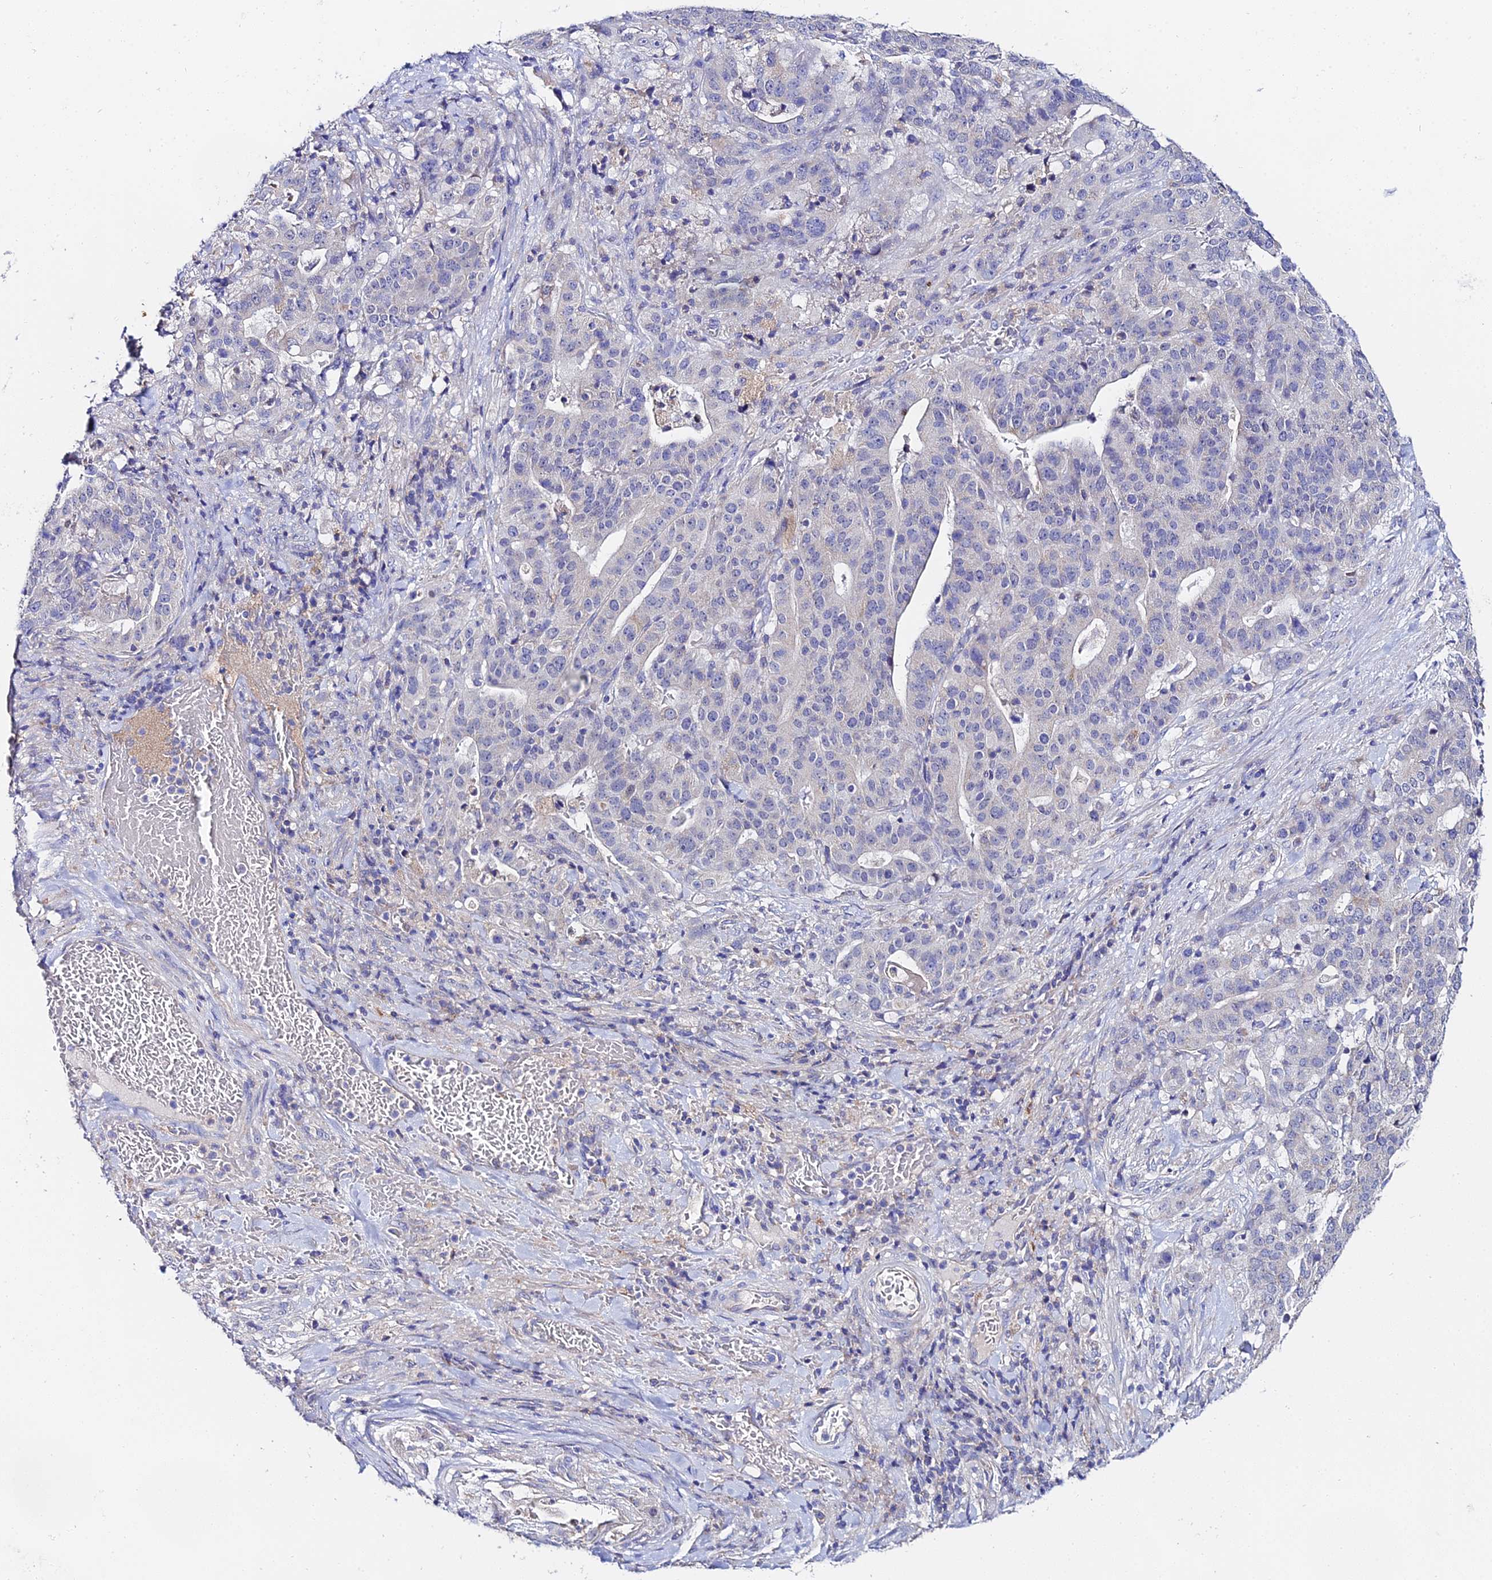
{"staining": {"intensity": "negative", "quantity": "none", "location": "none"}, "tissue": "stomach cancer", "cell_type": "Tumor cells", "image_type": "cancer", "snomed": [{"axis": "morphology", "description": "Adenocarcinoma, NOS"}, {"axis": "topography", "description": "Stomach"}], "caption": "Stomach adenocarcinoma was stained to show a protein in brown. There is no significant positivity in tumor cells. (DAB (3,3'-diaminobenzidine) IHC with hematoxylin counter stain).", "gene": "PPP2R2C", "patient": {"sex": "male", "age": 48}}